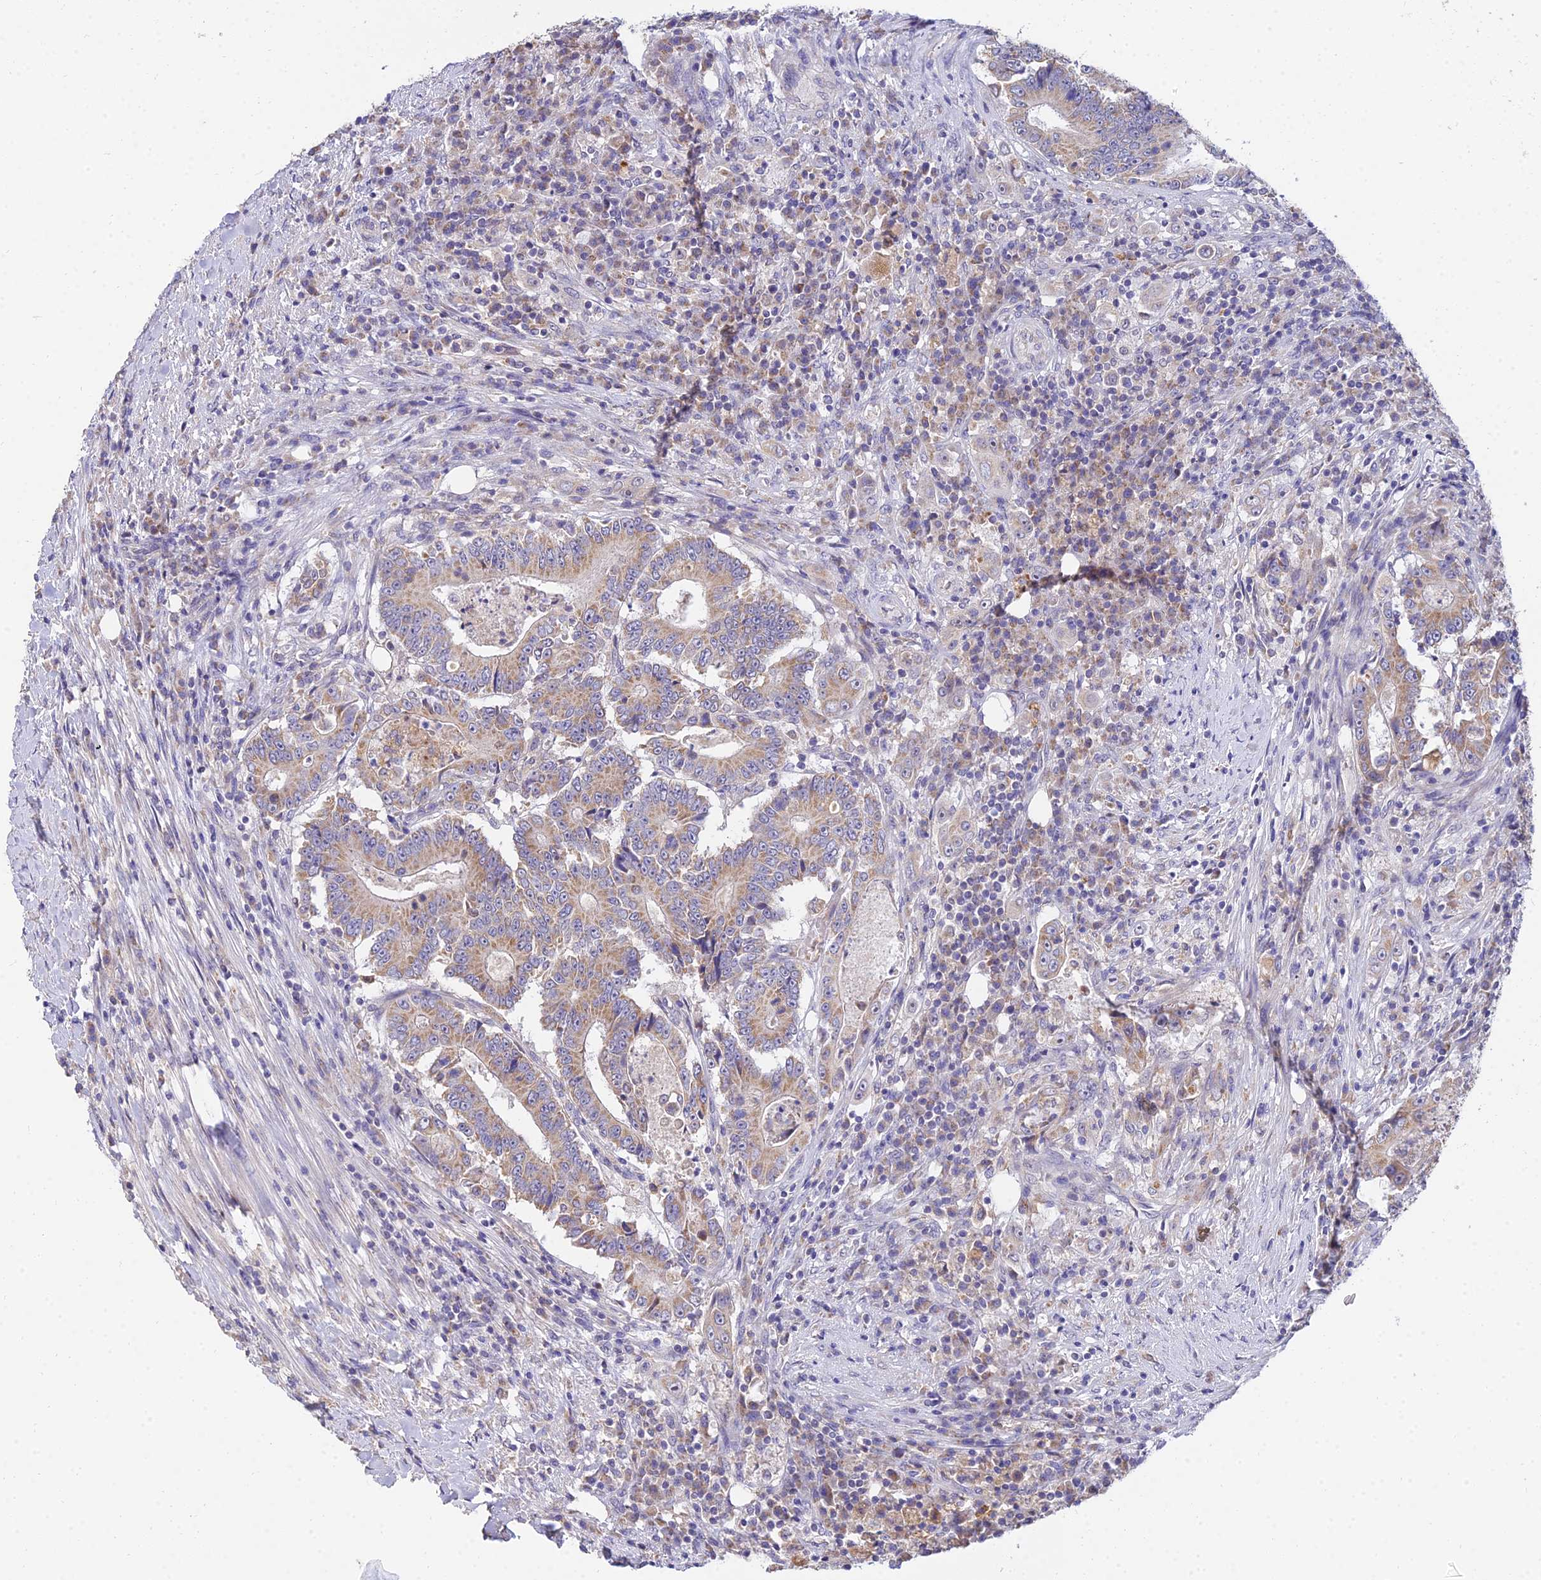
{"staining": {"intensity": "moderate", "quantity": ">75%", "location": "cytoplasmic/membranous"}, "tissue": "colorectal cancer", "cell_type": "Tumor cells", "image_type": "cancer", "snomed": [{"axis": "morphology", "description": "Adenocarcinoma, NOS"}, {"axis": "topography", "description": "Colon"}], "caption": "A brown stain highlights moderate cytoplasmic/membranous staining of a protein in colorectal cancer tumor cells. Ihc stains the protein in brown and the nuclei are stained blue.", "gene": "ARL8B", "patient": {"sex": "male", "age": 83}}